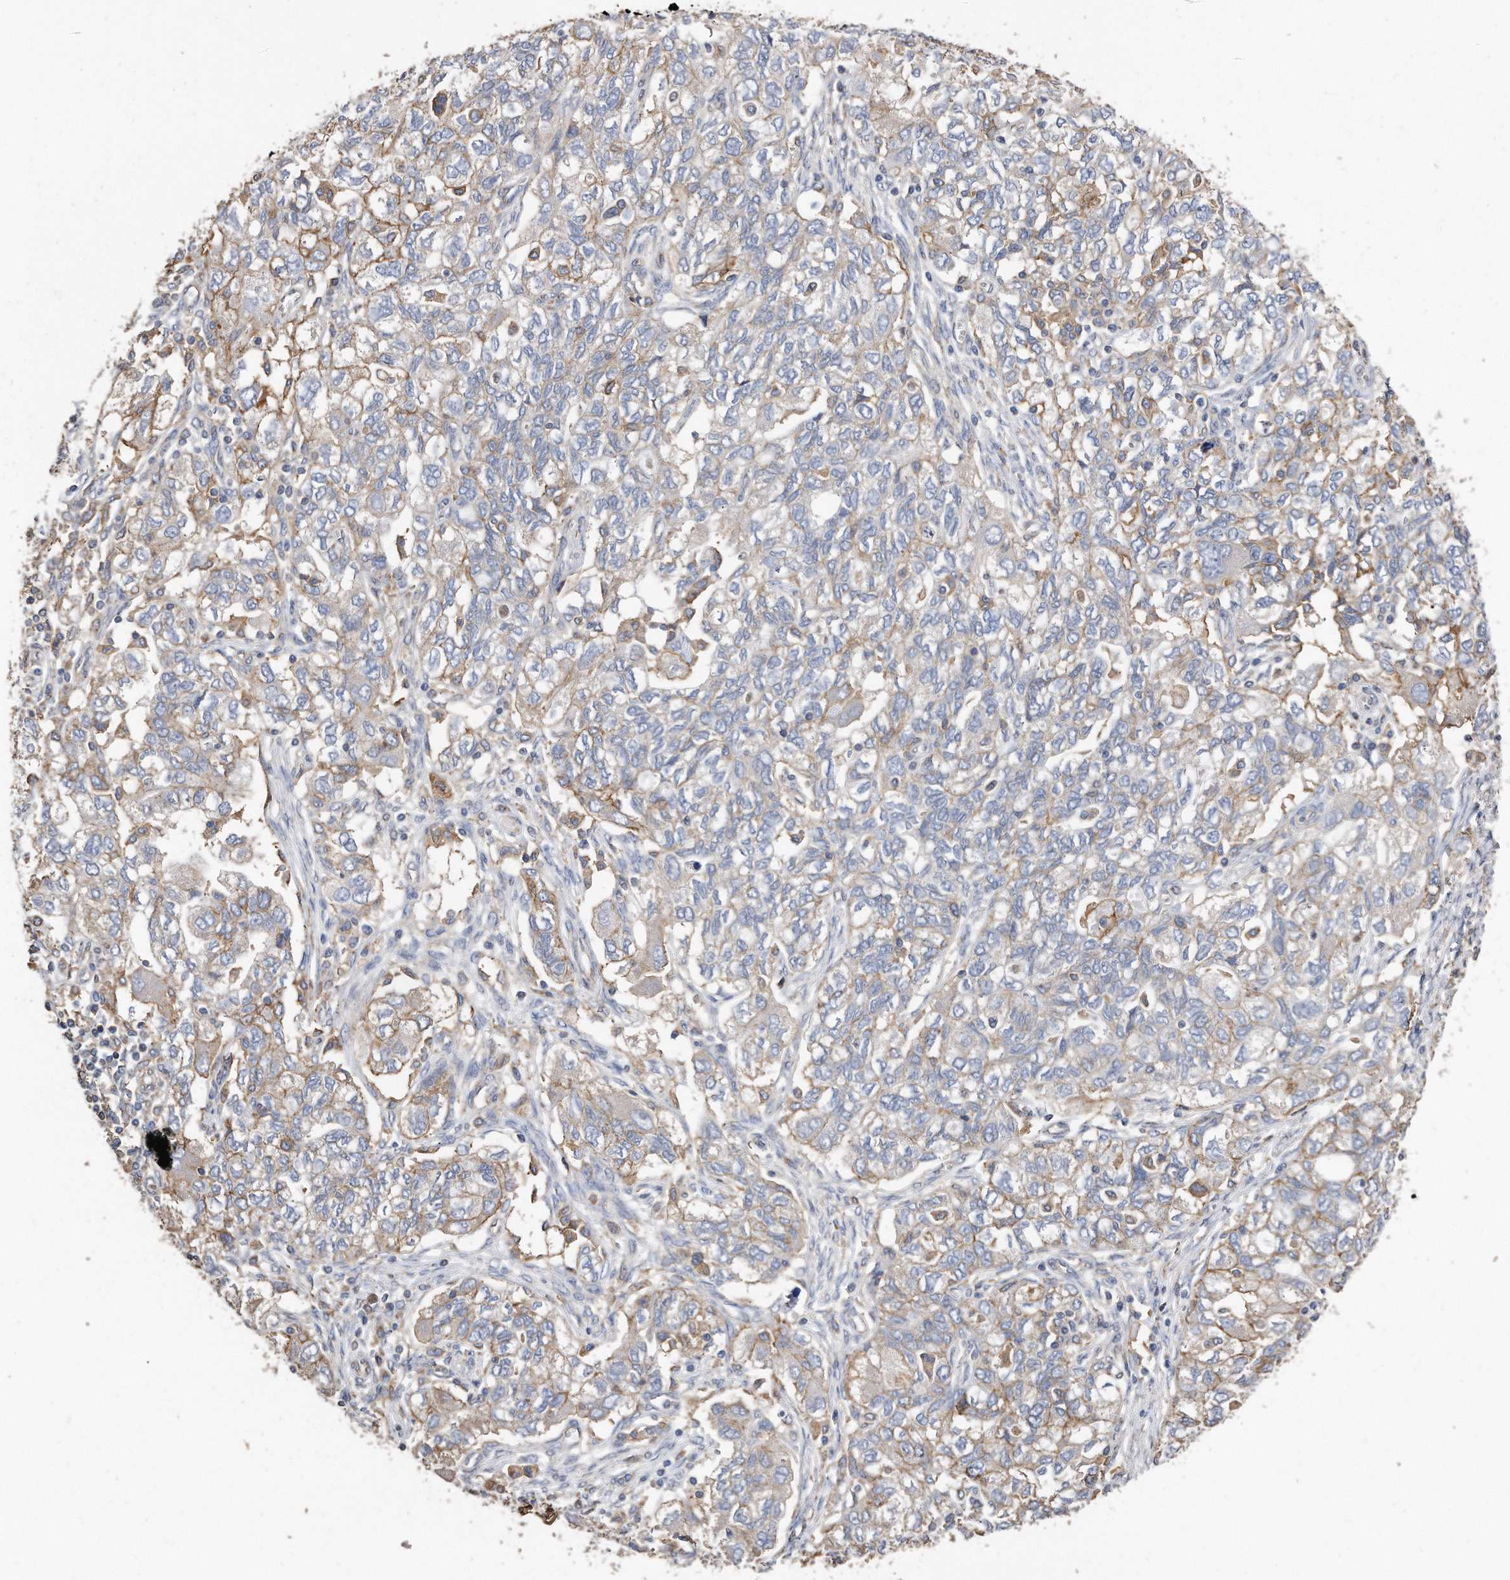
{"staining": {"intensity": "moderate", "quantity": "25%-75%", "location": "cytoplasmic/membranous"}, "tissue": "ovarian cancer", "cell_type": "Tumor cells", "image_type": "cancer", "snomed": [{"axis": "morphology", "description": "Carcinoma, NOS"}, {"axis": "morphology", "description": "Cystadenocarcinoma, serous, NOS"}, {"axis": "topography", "description": "Ovary"}], "caption": "IHC micrograph of ovarian cancer stained for a protein (brown), which shows medium levels of moderate cytoplasmic/membranous expression in approximately 25%-75% of tumor cells.", "gene": "CDCP1", "patient": {"sex": "female", "age": 69}}